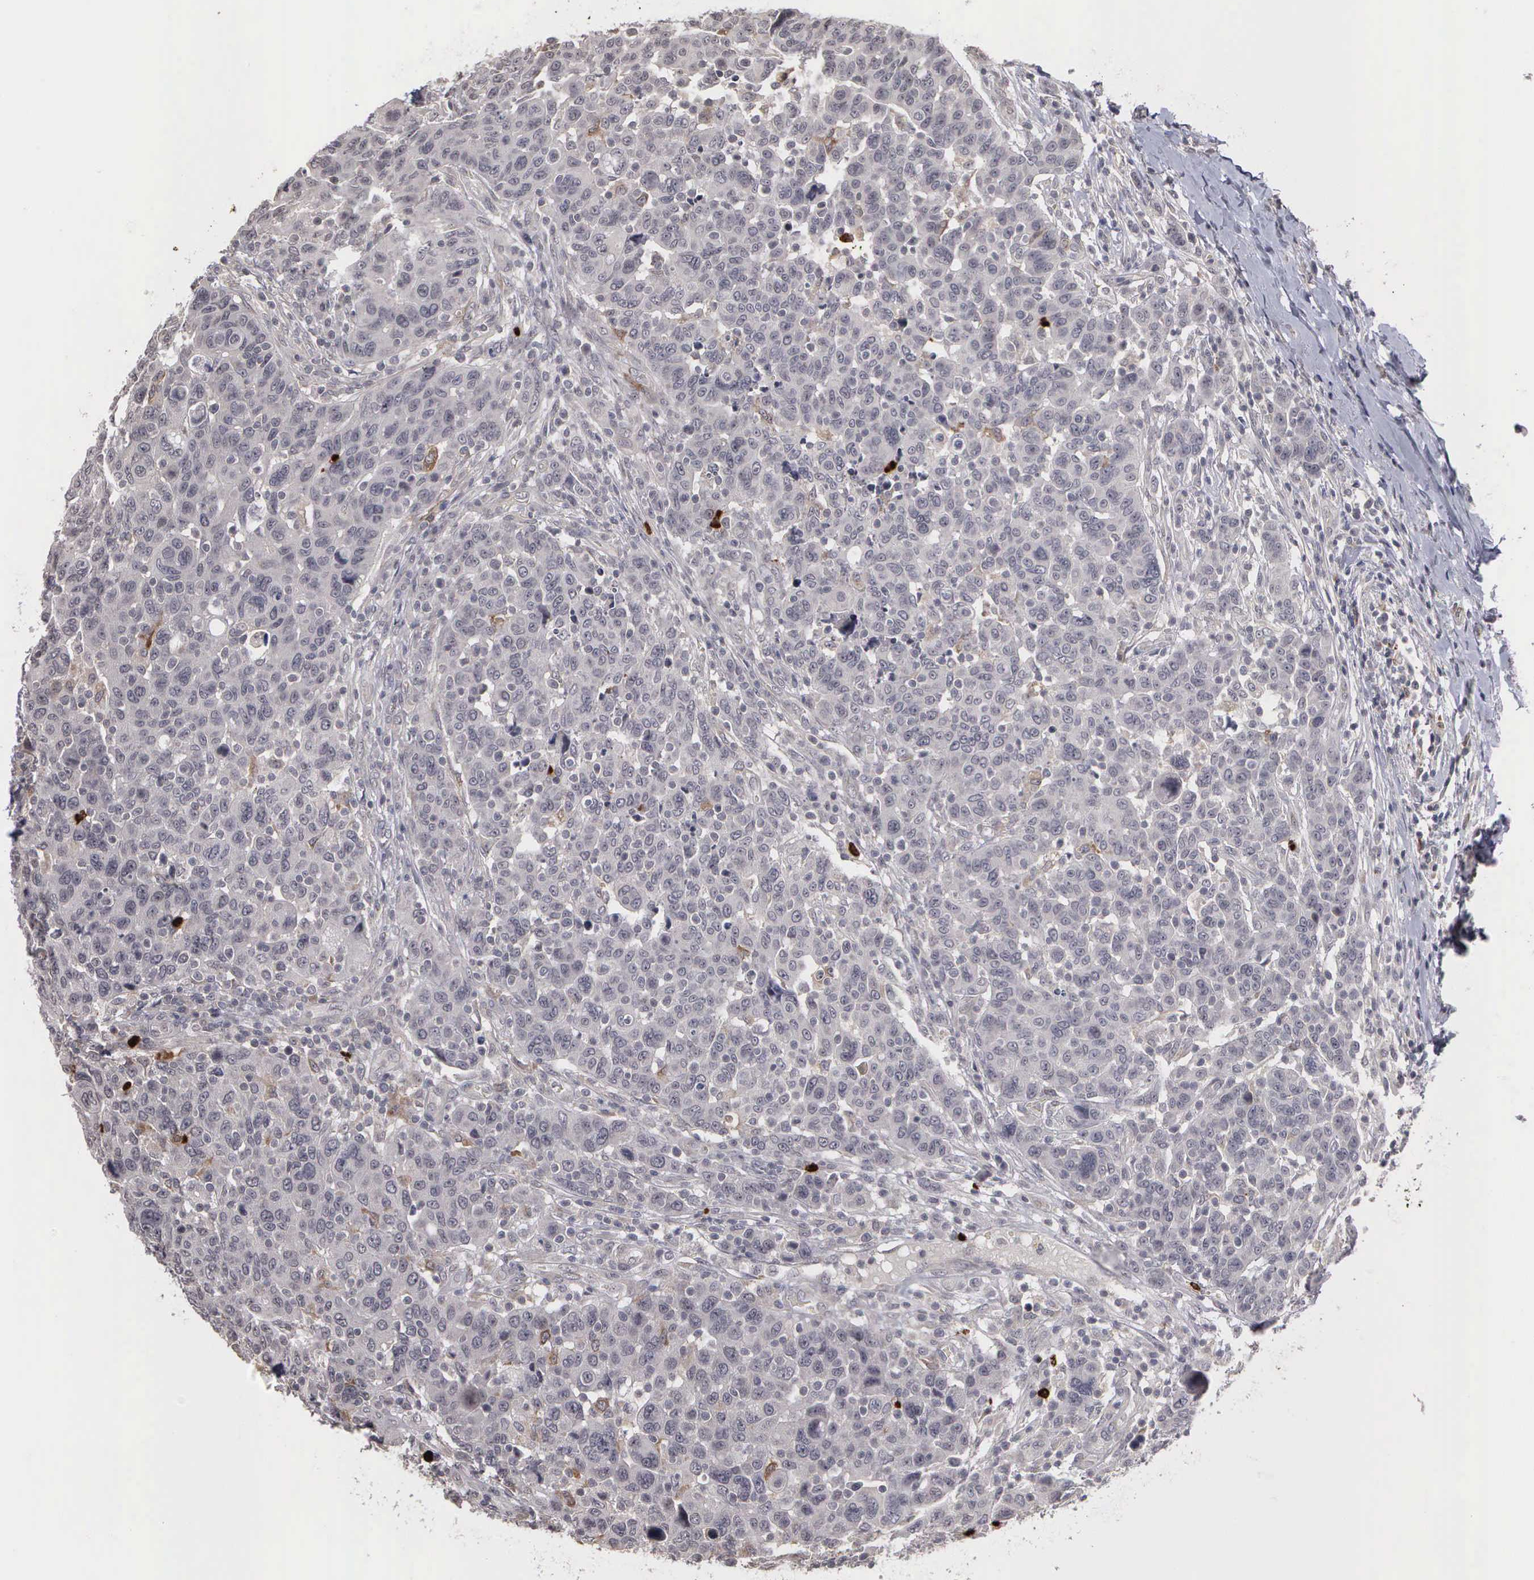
{"staining": {"intensity": "negative", "quantity": "none", "location": "none"}, "tissue": "breast cancer", "cell_type": "Tumor cells", "image_type": "cancer", "snomed": [{"axis": "morphology", "description": "Duct carcinoma"}, {"axis": "topography", "description": "Breast"}], "caption": "Tumor cells show no significant positivity in breast cancer (infiltrating ductal carcinoma).", "gene": "MMP9", "patient": {"sex": "female", "age": 37}}